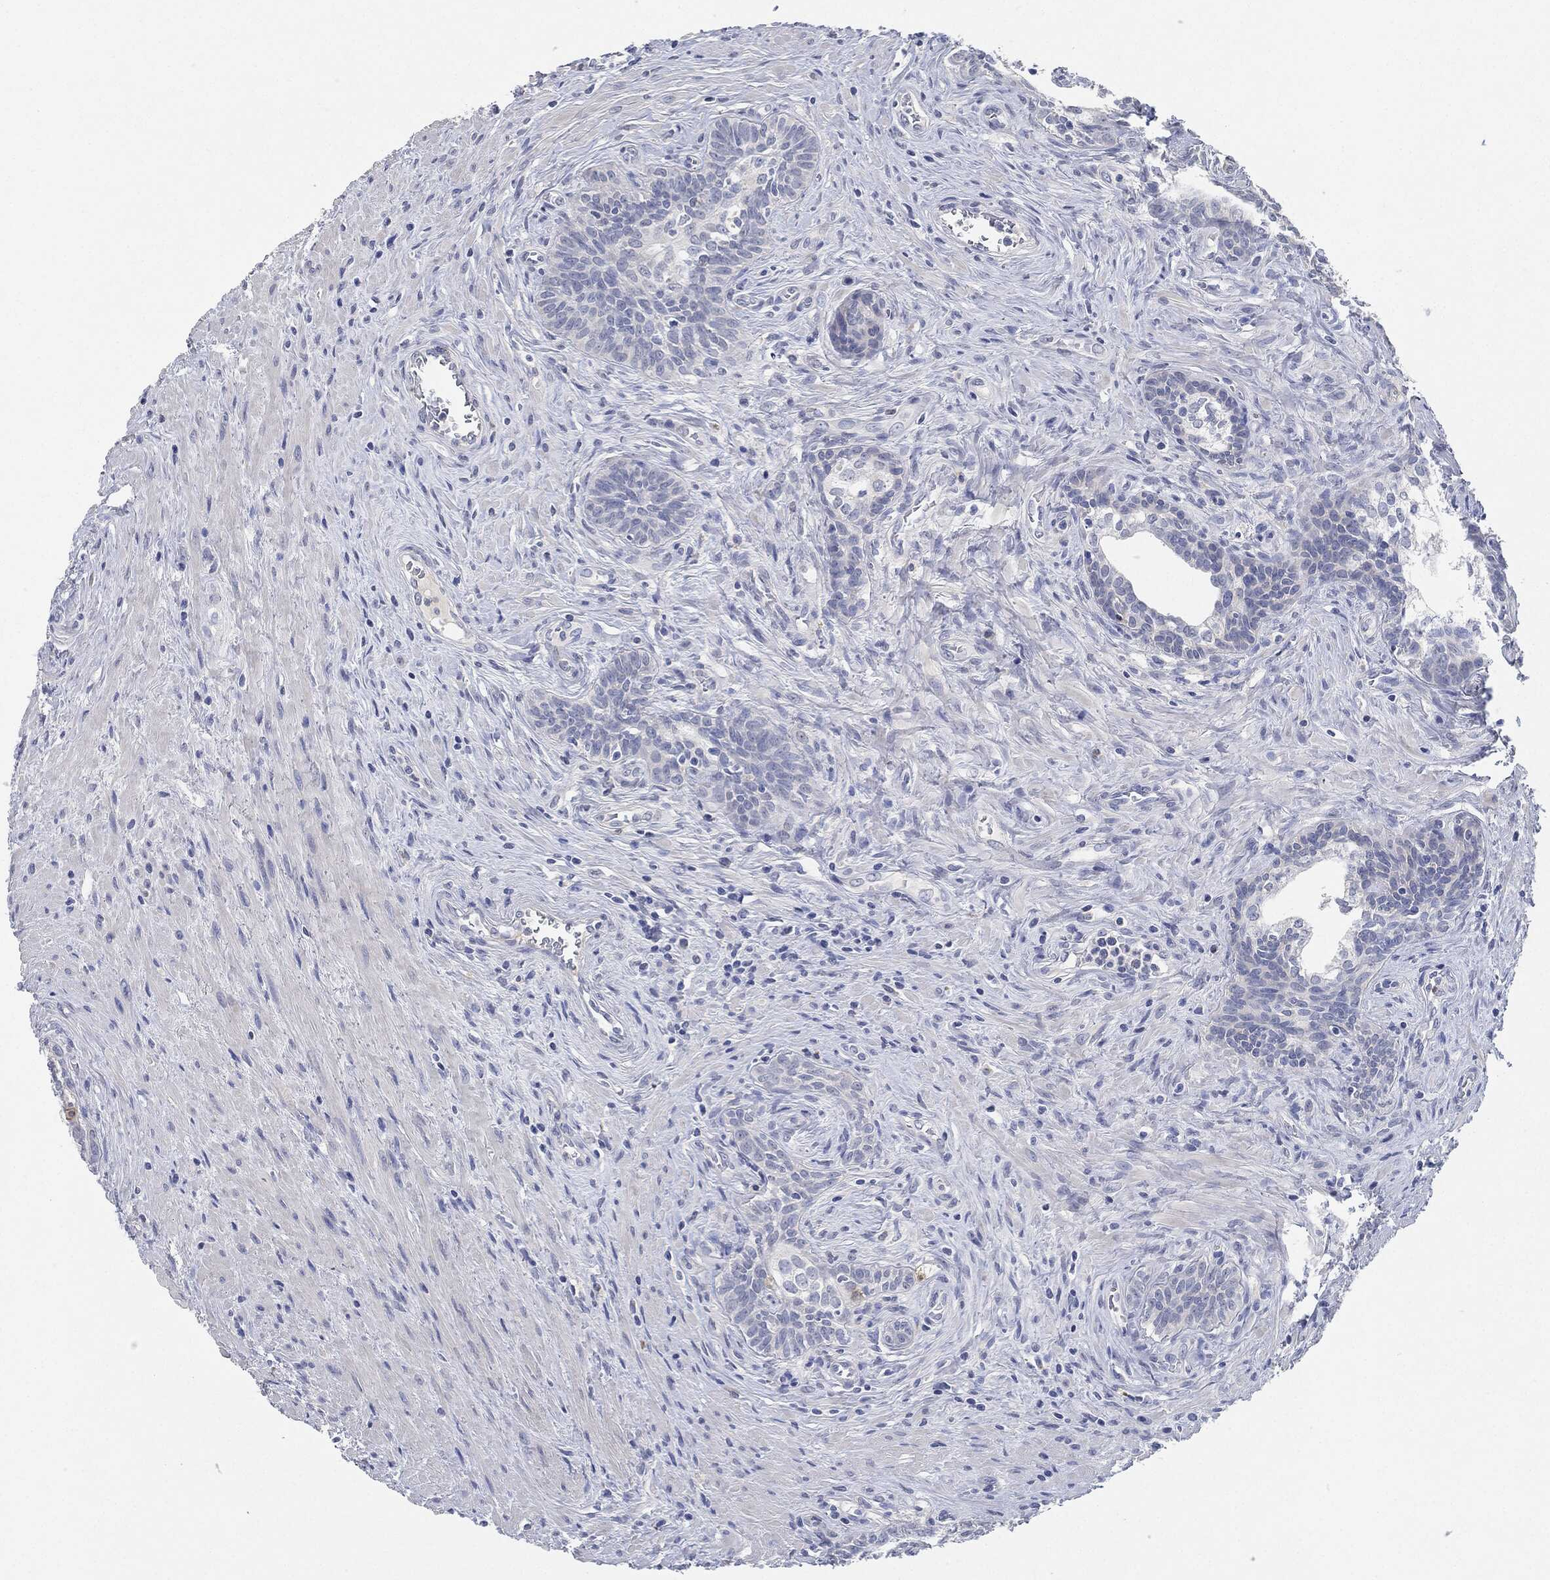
{"staining": {"intensity": "negative", "quantity": "none", "location": "none"}, "tissue": "prostate cancer", "cell_type": "Tumor cells", "image_type": "cancer", "snomed": [{"axis": "morphology", "description": "Adenocarcinoma, NOS"}, {"axis": "morphology", "description": "Adenocarcinoma, High grade"}, {"axis": "topography", "description": "Prostate"}], "caption": "Immunohistochemistry (IHC) of human prostate cancer displays no staining in tumor cells.", "gene": "NTRK1", "patient": {"sex": "male", "age": 61}}